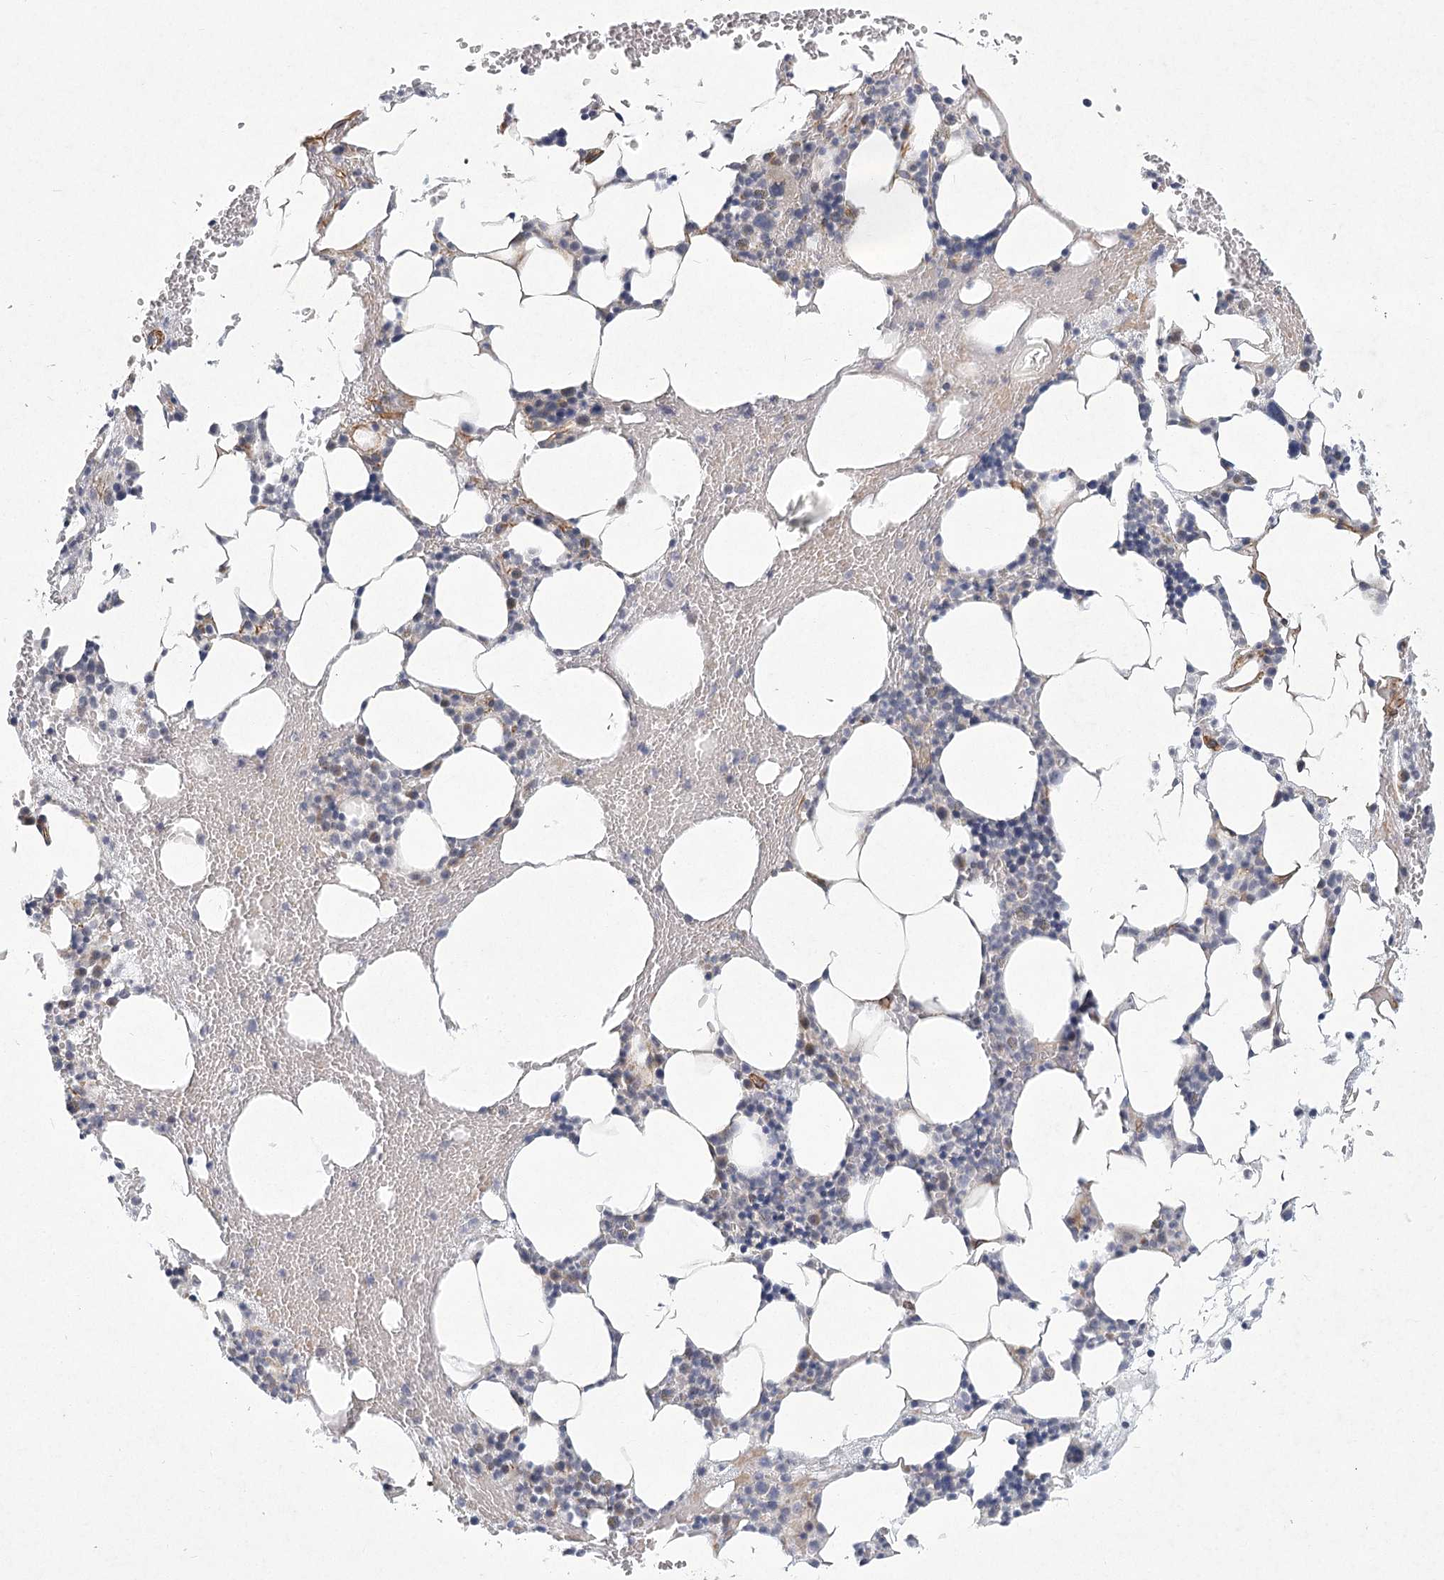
{"staining": {"intensity": "negative", "quantity": "none", "location": "none"}, "tissue": "bone marrow", "cell_type": "Hematopoietic cells", "image_type": "normal", "snomed": [{"axis": "morphology", "description": "Normal tissue, NOS"}, {"axis": "morphology", "description": "Inflammation, NOS"}, {"axis": "topography", "description": "Bone marrow"}], "caption": "Protein analysis of normal bone marrow demonstrates no significant expression in hematopoietic cells. (DAB immunohistochemistry, high magnification).", "gene": "MEPE", "patient": {"sex": "female", "age": 78}}